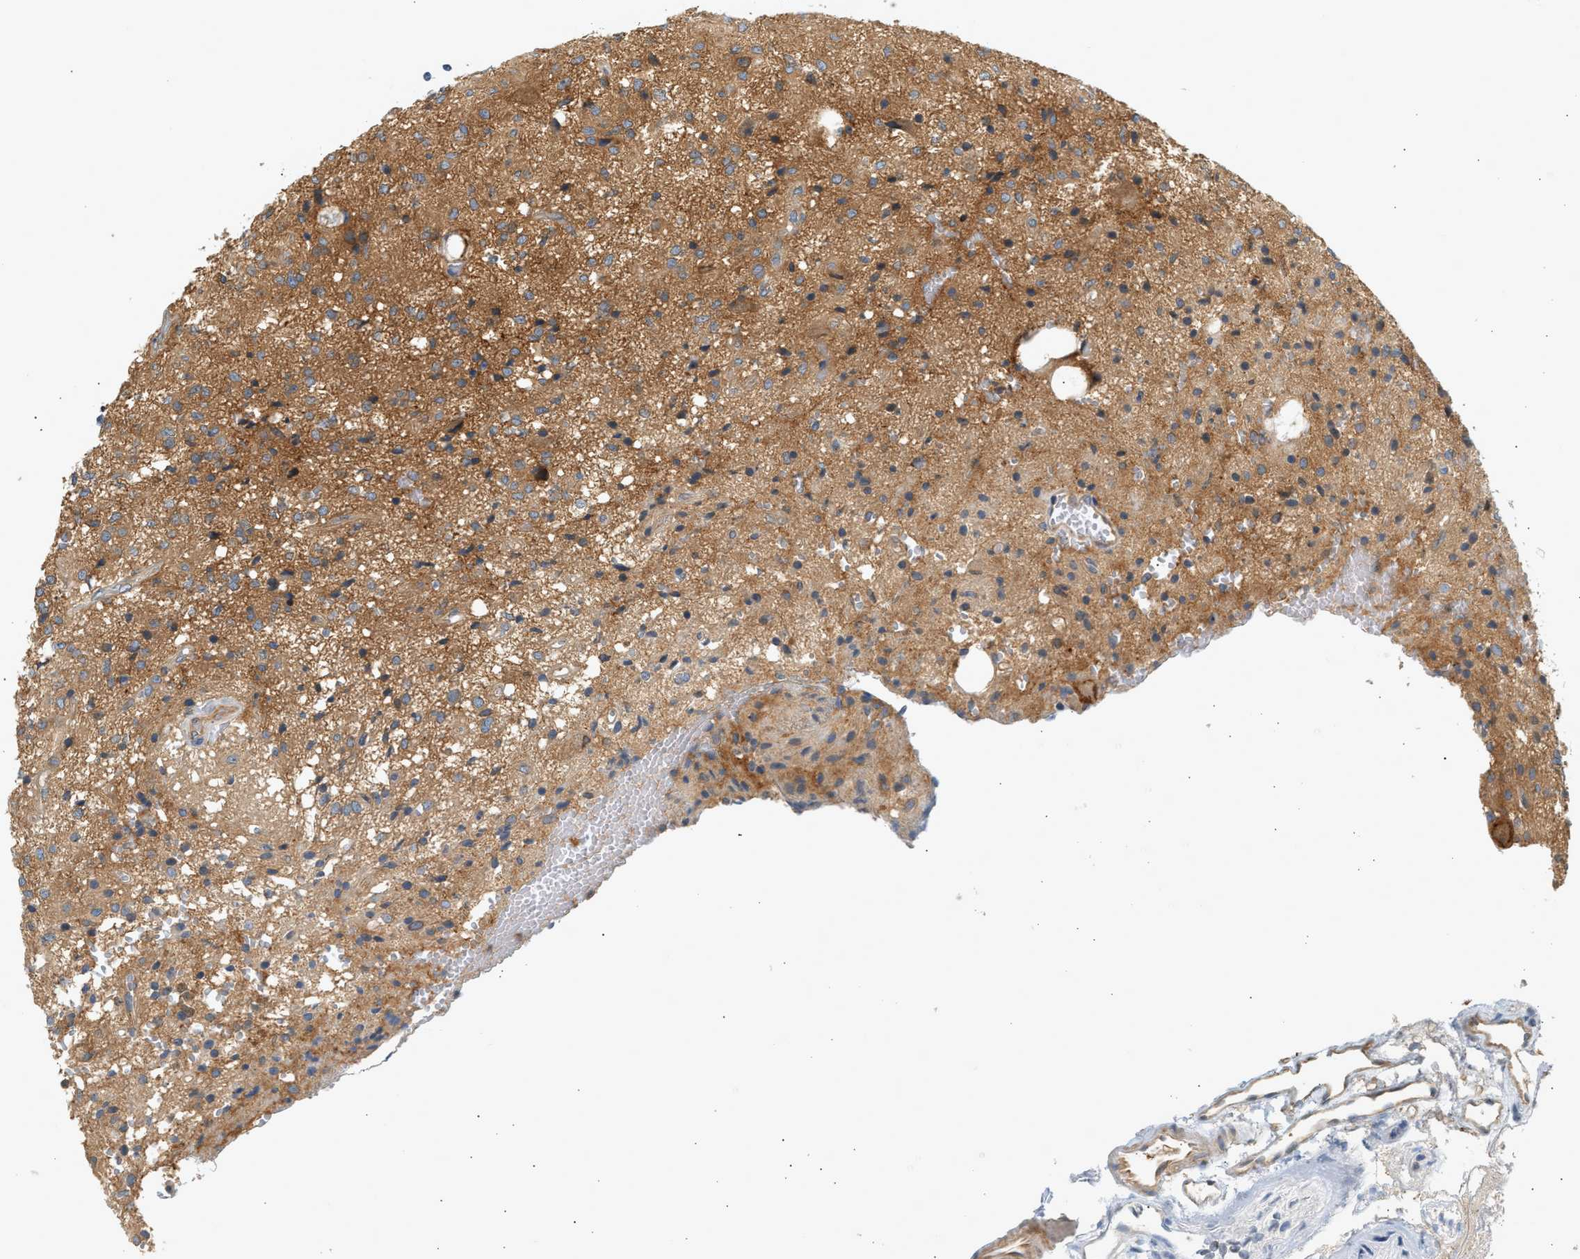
{"staining": {"intensity": "moderate", "quantity": ">75%", "location": "cytoplasmic/membranous"}, "tissue": "glioma", "cell_type": "Tumor cells", "image_type": "cancer", "snomed": [{"axis": "morphology", "description": "Glioma, malignant, High grade"}, {"axis": "topography", "description": "Brain"}], "caption": "Moderate cytoplasmic/membranous expression is appreciated in about >75% of tumor cells in glioma.", "gene": "PAFAH1B1", "patient": {"sex": "female", "age": 59}}